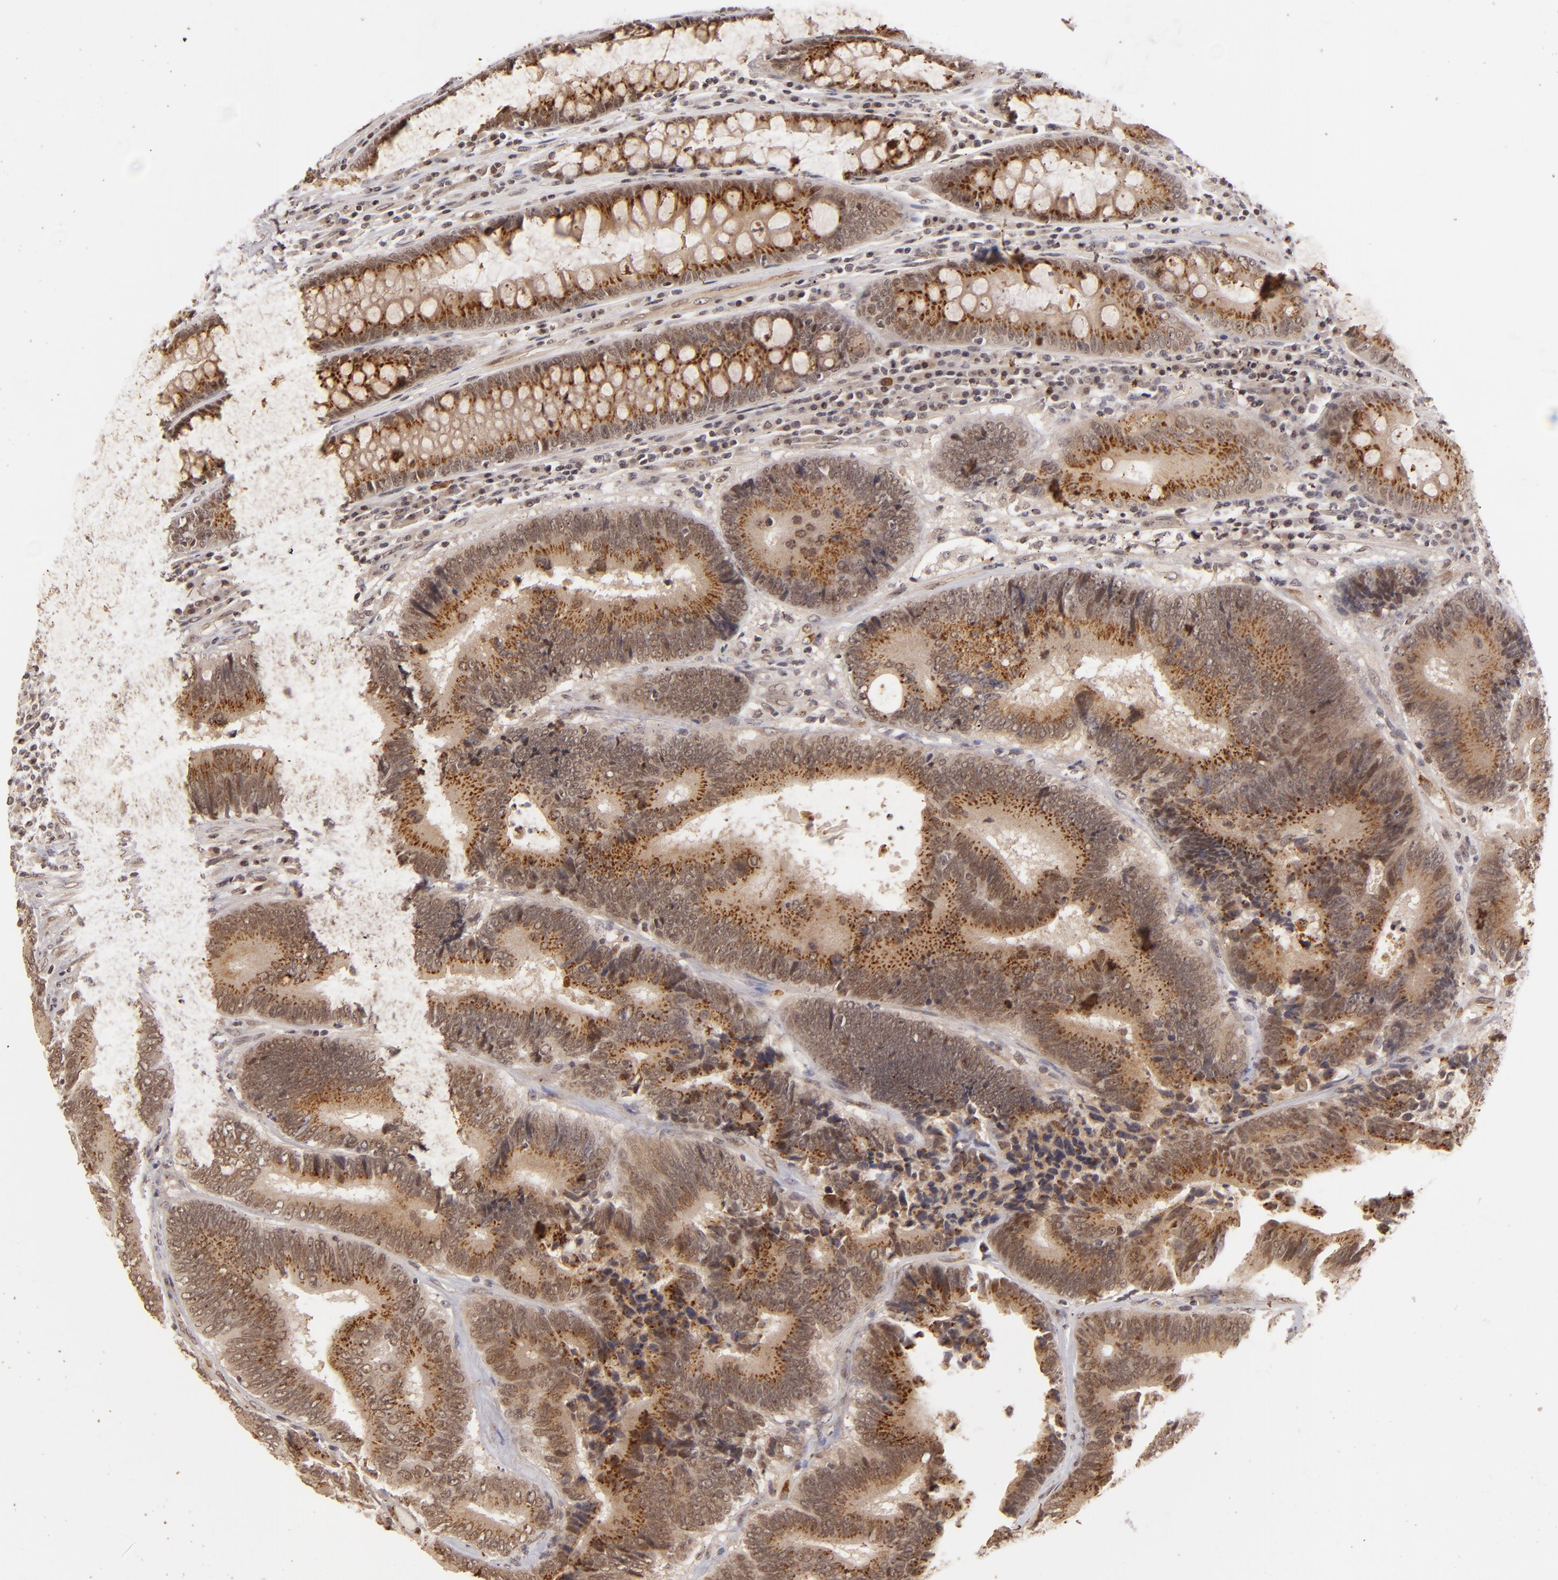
{"staining": {"intensity": "strong", "quantity": ">75%", "location": "cytoplasmic/membranous"}, "tissue": "colorectal cancer", "cell_type": "Tumor cells", "image_type": "cancer", "snomed": [{"axis": "morphology", "description": "Normal tissue, NOS"}, {"axis": "morphology", "description": "Adenocarcinoma, NOS"}, {"axis": "topography", "description": "Colon"}], "caption": "Protein expression analysis of human colorectal adenocarcinoma reveals strong cytoplasmic/membranous staining in approximately >75% of tumor cells.", "gene": "DFFA", "patient": {"sex": "female", "age": 78}}